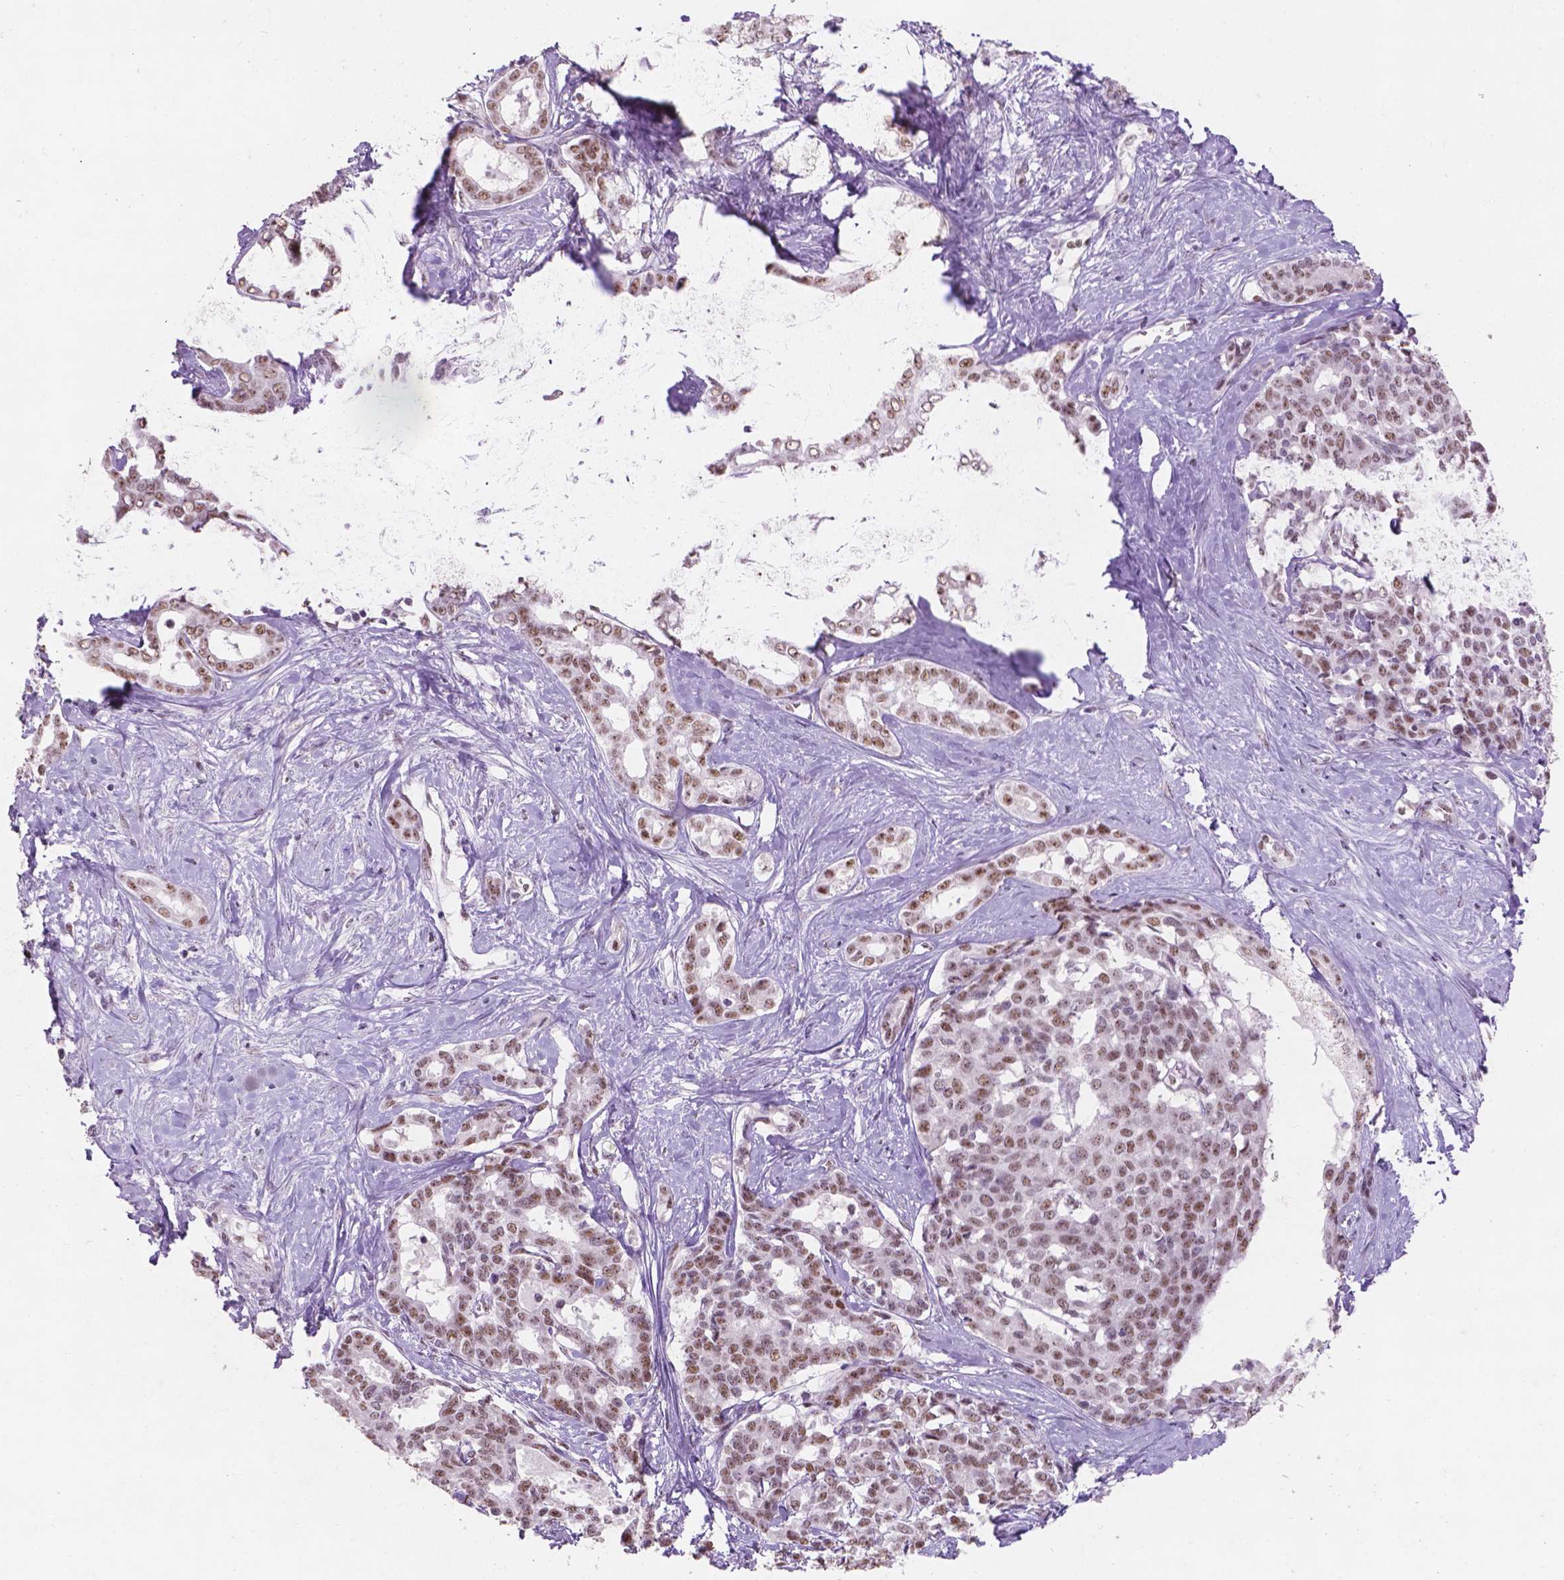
{"staining": {"intensity": "weak", "quantity": ">75%", "location": "nuclear"}, "tissue": "liver cancer", "cell_type": "Tumor cells", "image_type": "cancer", "snomed": [{"axis": "morphology", "description": "Cholangiocarcinoma"}, {"axis": "topography", "description": "Liver"}], "caption": "An image showing weak nuclear positivity in approximately >75% of tumor cells in cholangiocarcinoma (liver), as visualized by brown immunohistochemical staining.", "gene": "COIL", "patient": {"sex": "female", "age": 47}}